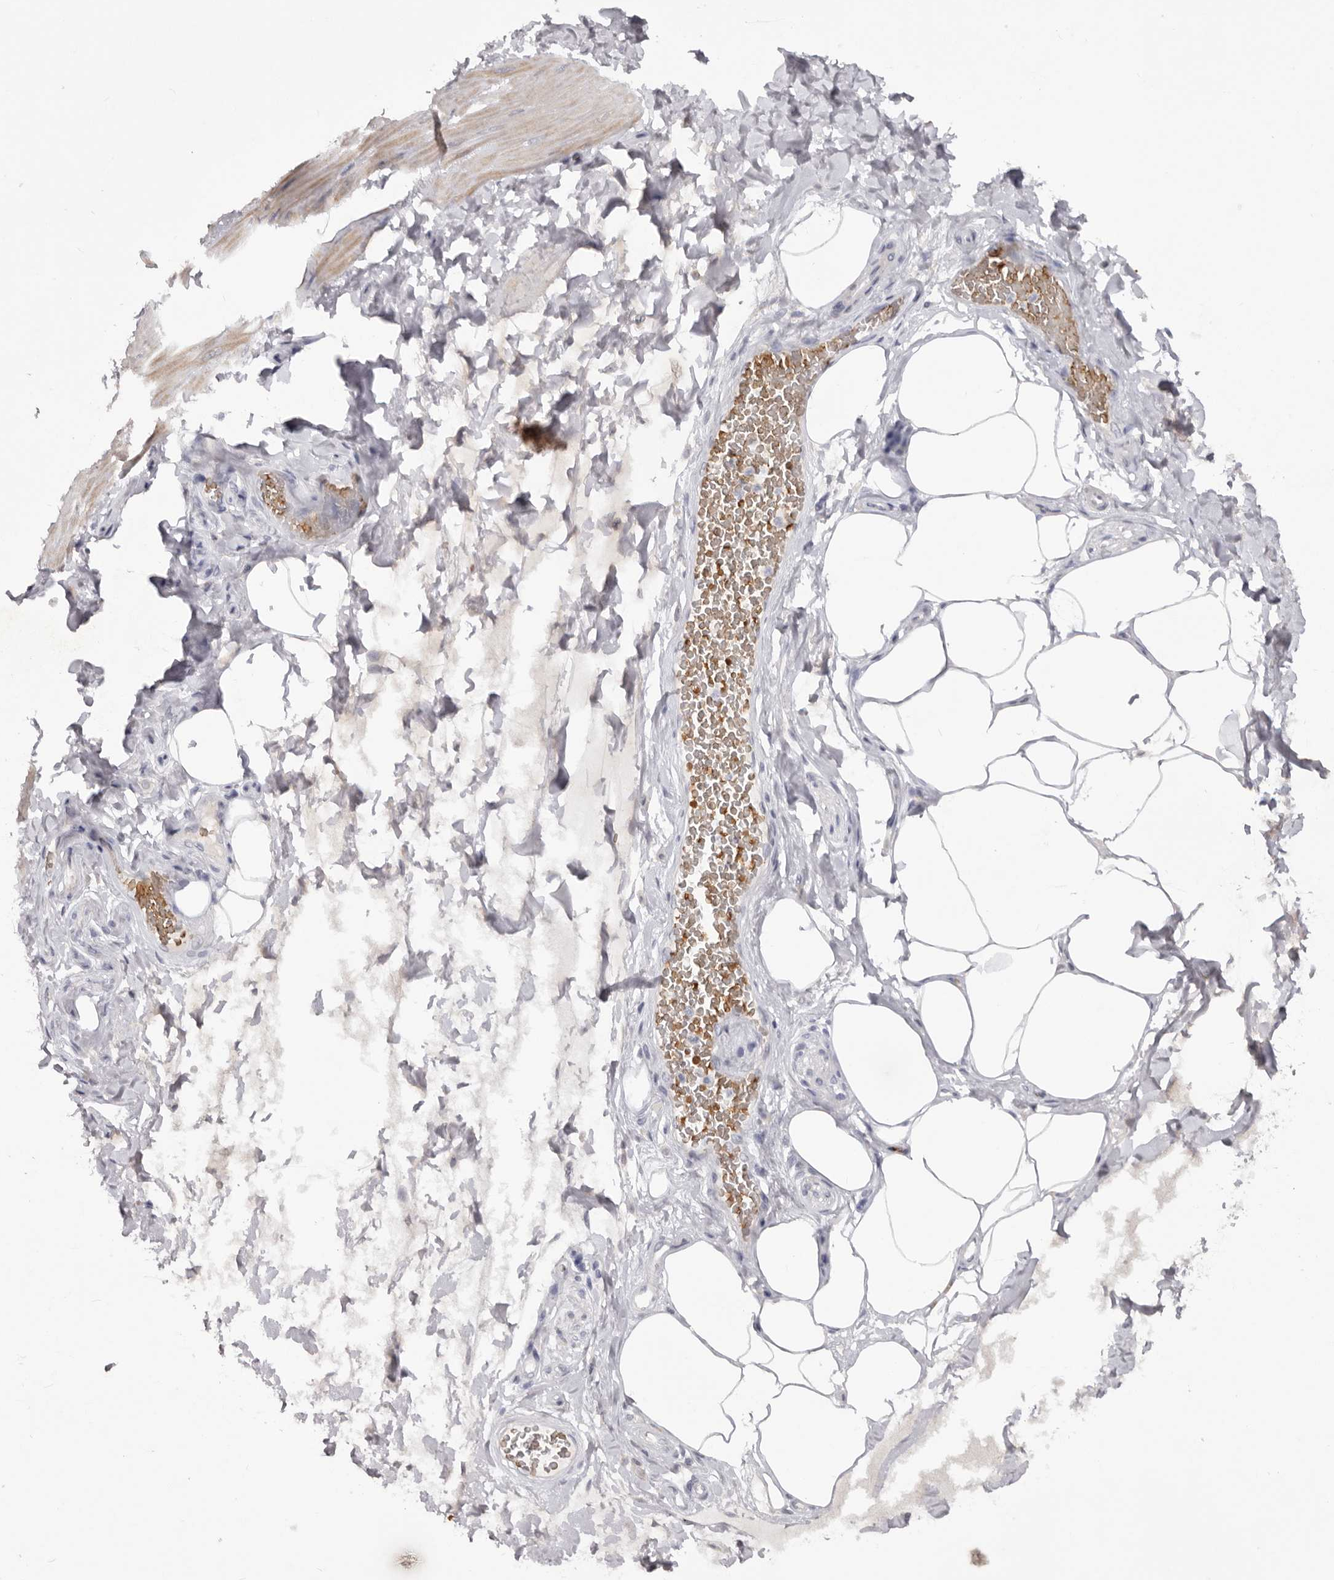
{"staining": {"intensity": "weak", "quantity": ">75%", "location": "cytoplasmic/membranous"}, "tissue": "smooth muscle", "cell_type": "Smooth muscle cells", "image_type": "normal", "snomed": [{"axis": "morphology", "description": "Urothelial carcinoma, High grade"}, {"axis": "topography", "description": "Urinary bladder"}], "caption": "About >75% of smooth muscle cells in unremarkable smooth muscle display weak cytoplasmic/membranous protein positivity as visualized by brown immunohistochemical staining.", "gene": "TNR", "patient": {"sex": "male", "age": 46}}